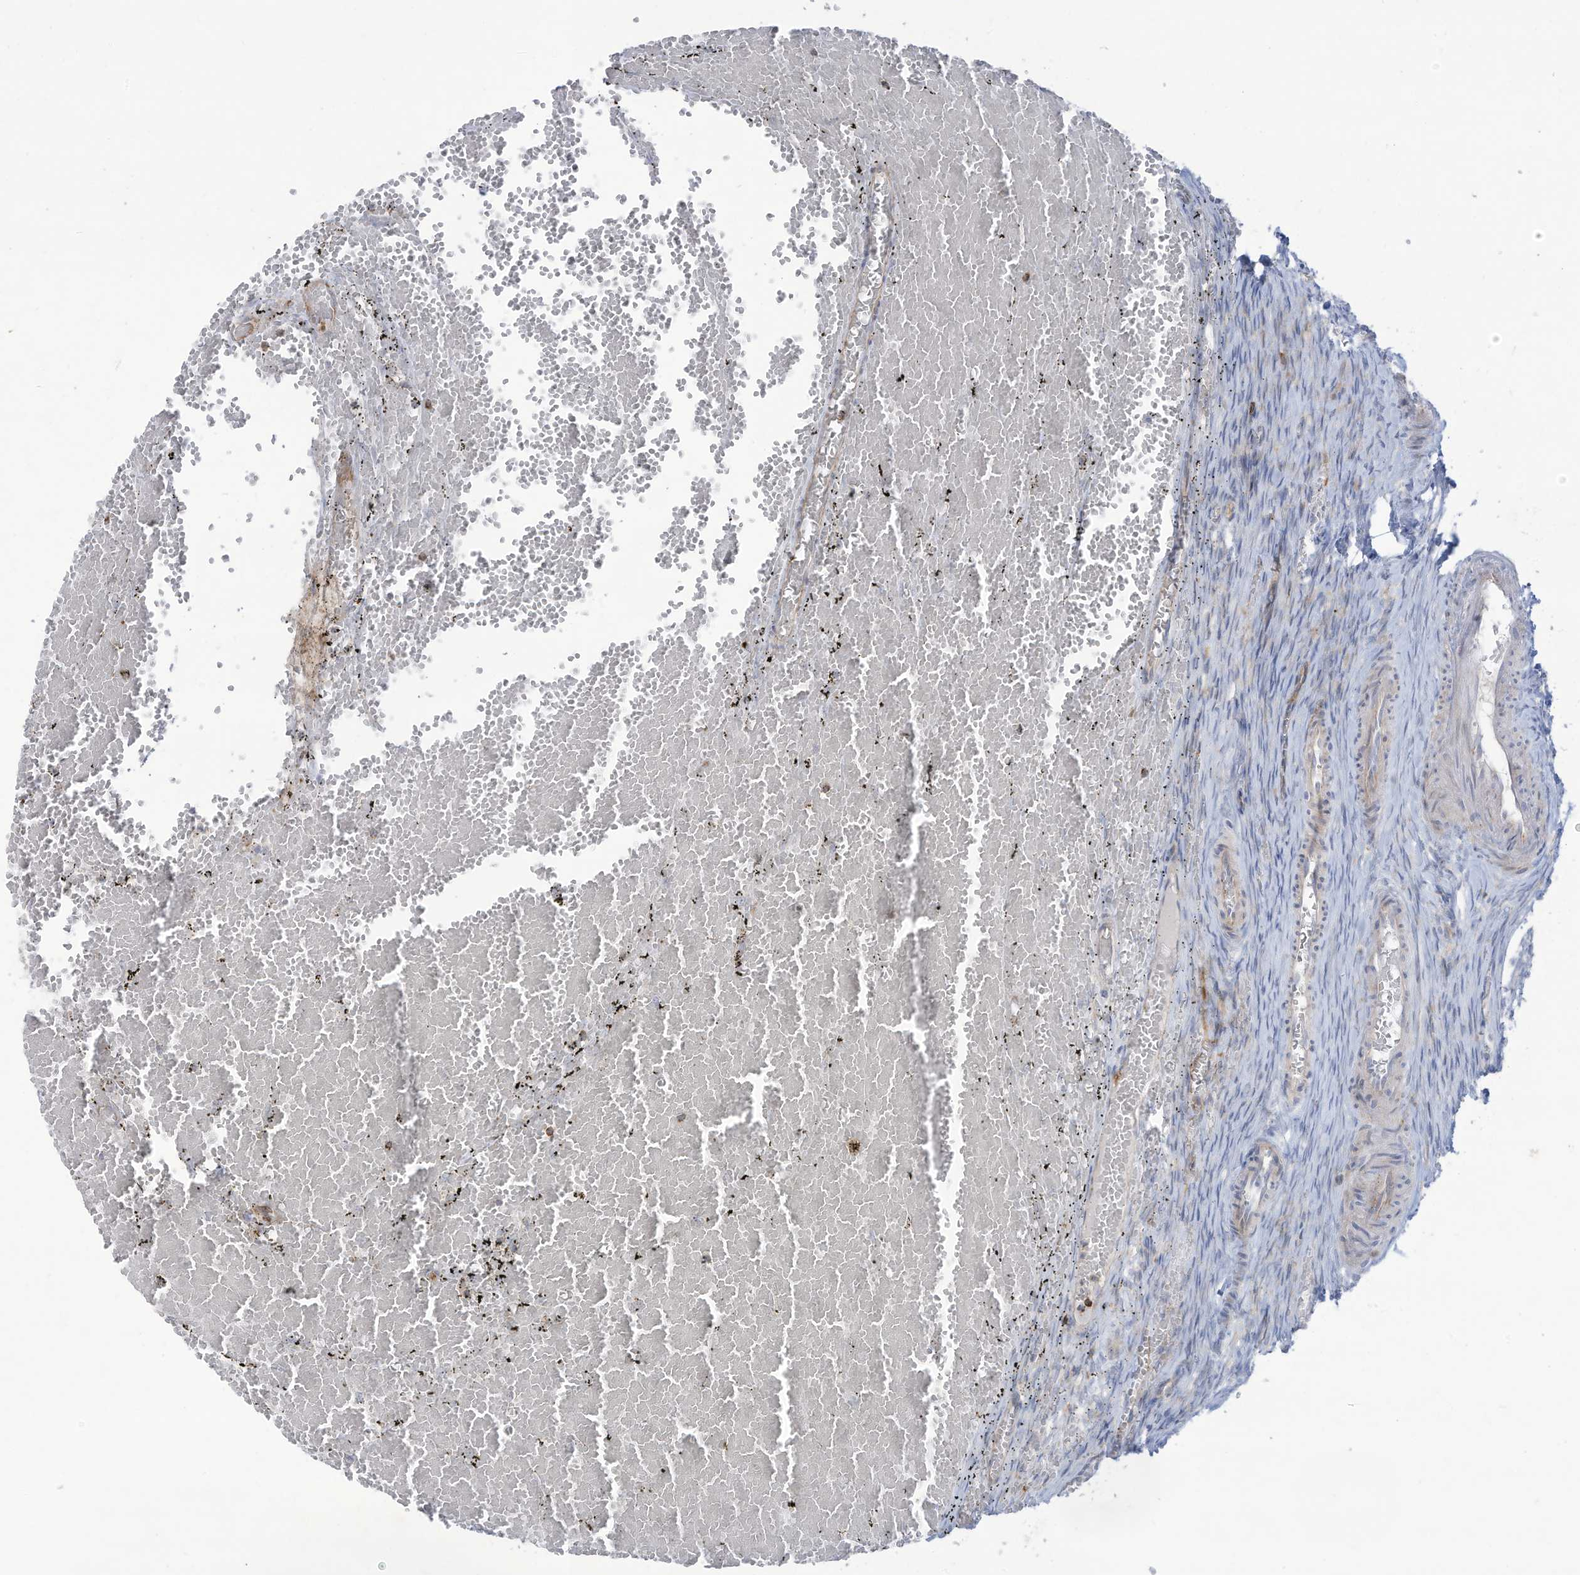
{"staining": {"intensity": "weak", "quantity": "25%-75%", "location": "cytoplasmic/membranous"}, "tissue": "ovary", "cell_type": "Follicle cells", "image_type": "normal", "snomed": [{"axis": "morphology", "description": "Adenocarcinoma, NOS"}, {"axis": "topography", "description": "Endometrium"}], "caption": "Brown immunohistochemical staining in benign human ovary exhibits weak cytoplasmic/membranous expression in about 25%-75% of follicle cells. Using DAB (brown) and hematoxylin (blue) stains, captured at high magnification using brightfield microscopy.", "gene": "THNSL2", "patient": {"sex": "female", "age": 32}}